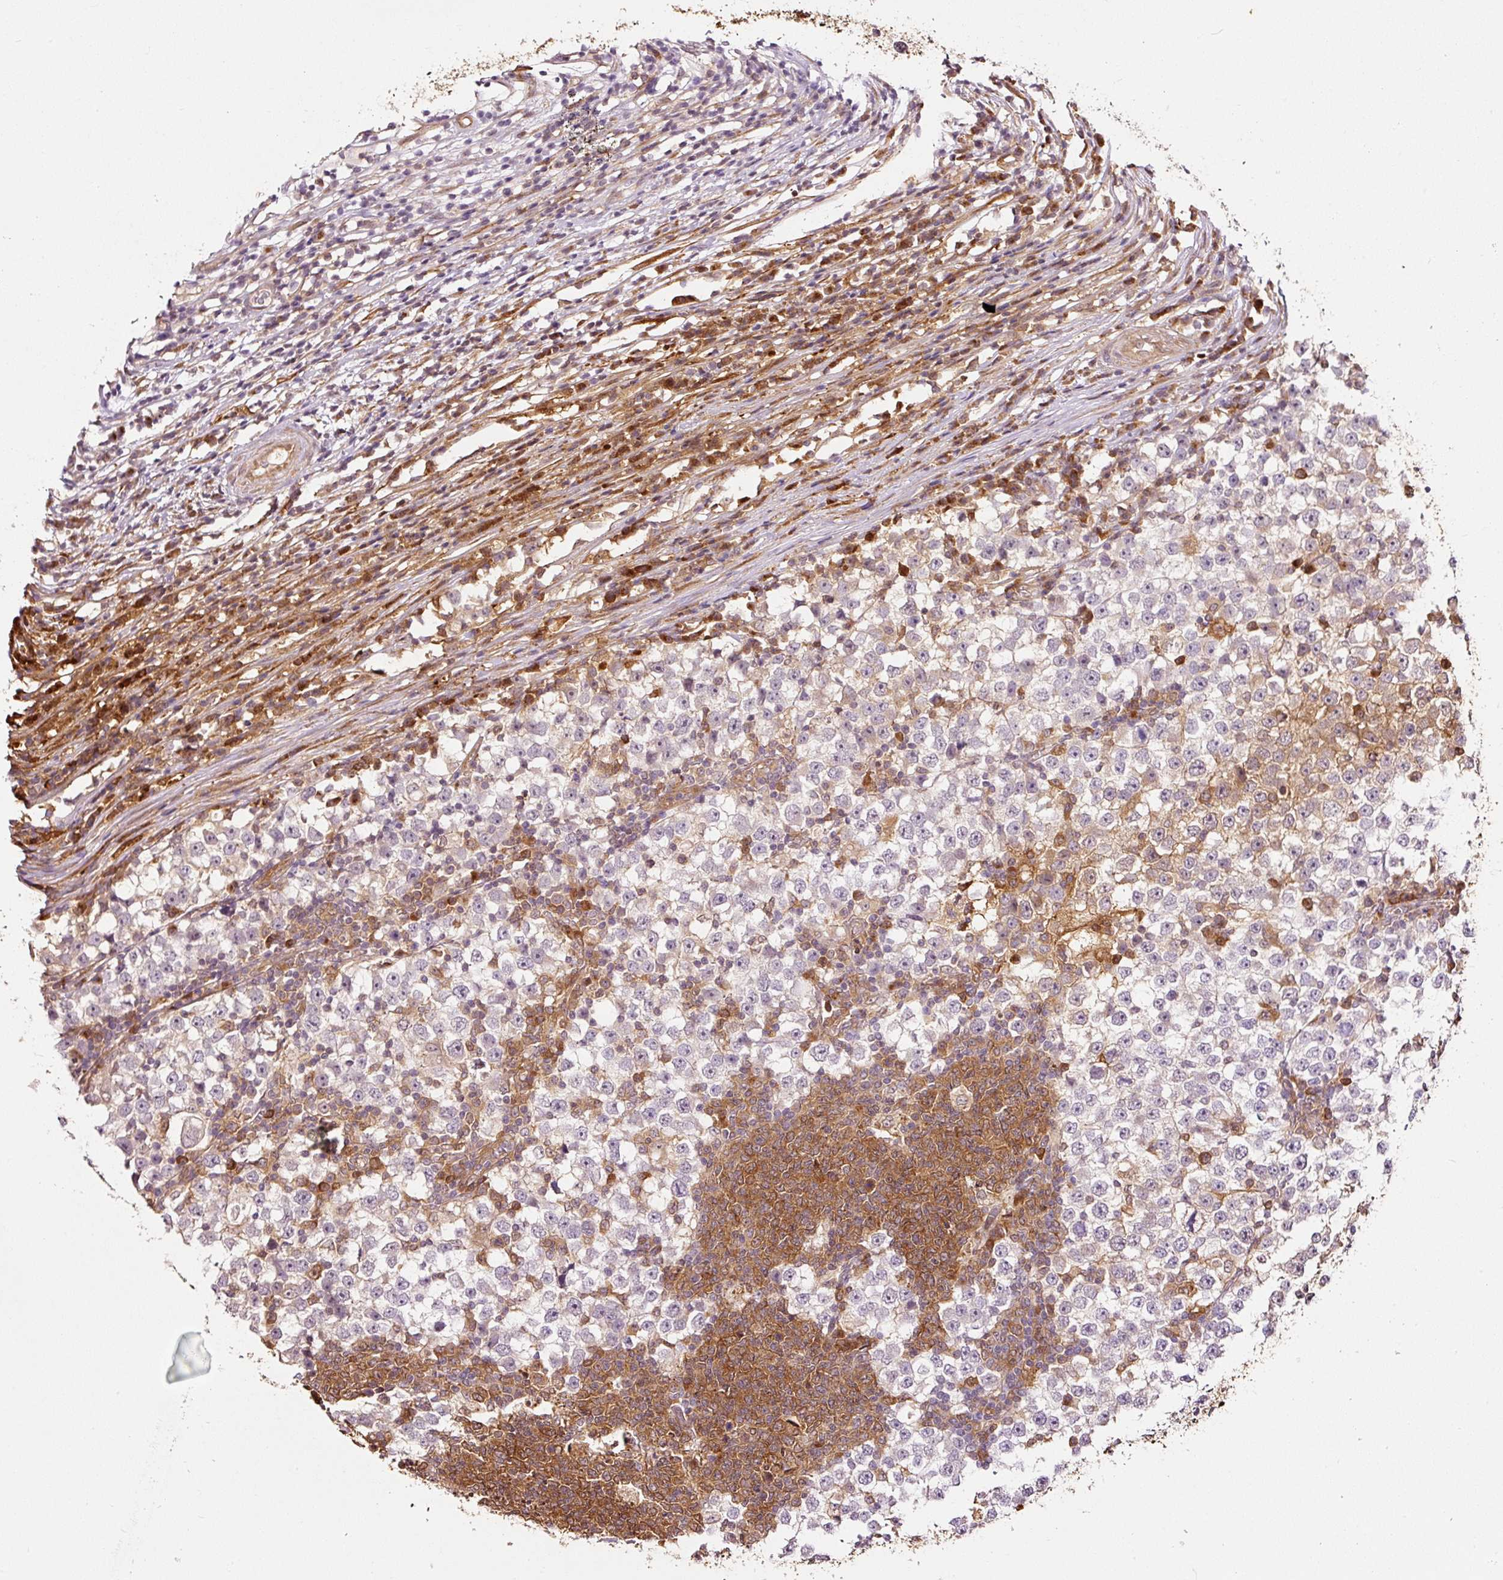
{"staining": {"intensity": "moderate", "quantity": "<25%", "location": "cytoplasmic/membranous,nuclear"}, "tissue": "testis cancer", "cell_type": "Tumor cells", "image_type": "cancer", "snomed": [{"axis": "morphology", "description": "Seminoma, NOS"}, {"axis": "topography", "description": "Testis"}], "caption": "Immunohistochemistry (IHC) histopathology image of neoplastic tissue: human seminoma (testis) stained using immunohistochemistry (IHC) reveals low levels of moderate protein expression localized specifically in the cytoplasmic/membranous and nuclear of tumor cells, appearing as a cytoplasmic/membranous and nuclear brown color.", "gene": "FBXL14", "patient": {"sex": "male", "age": 65}}